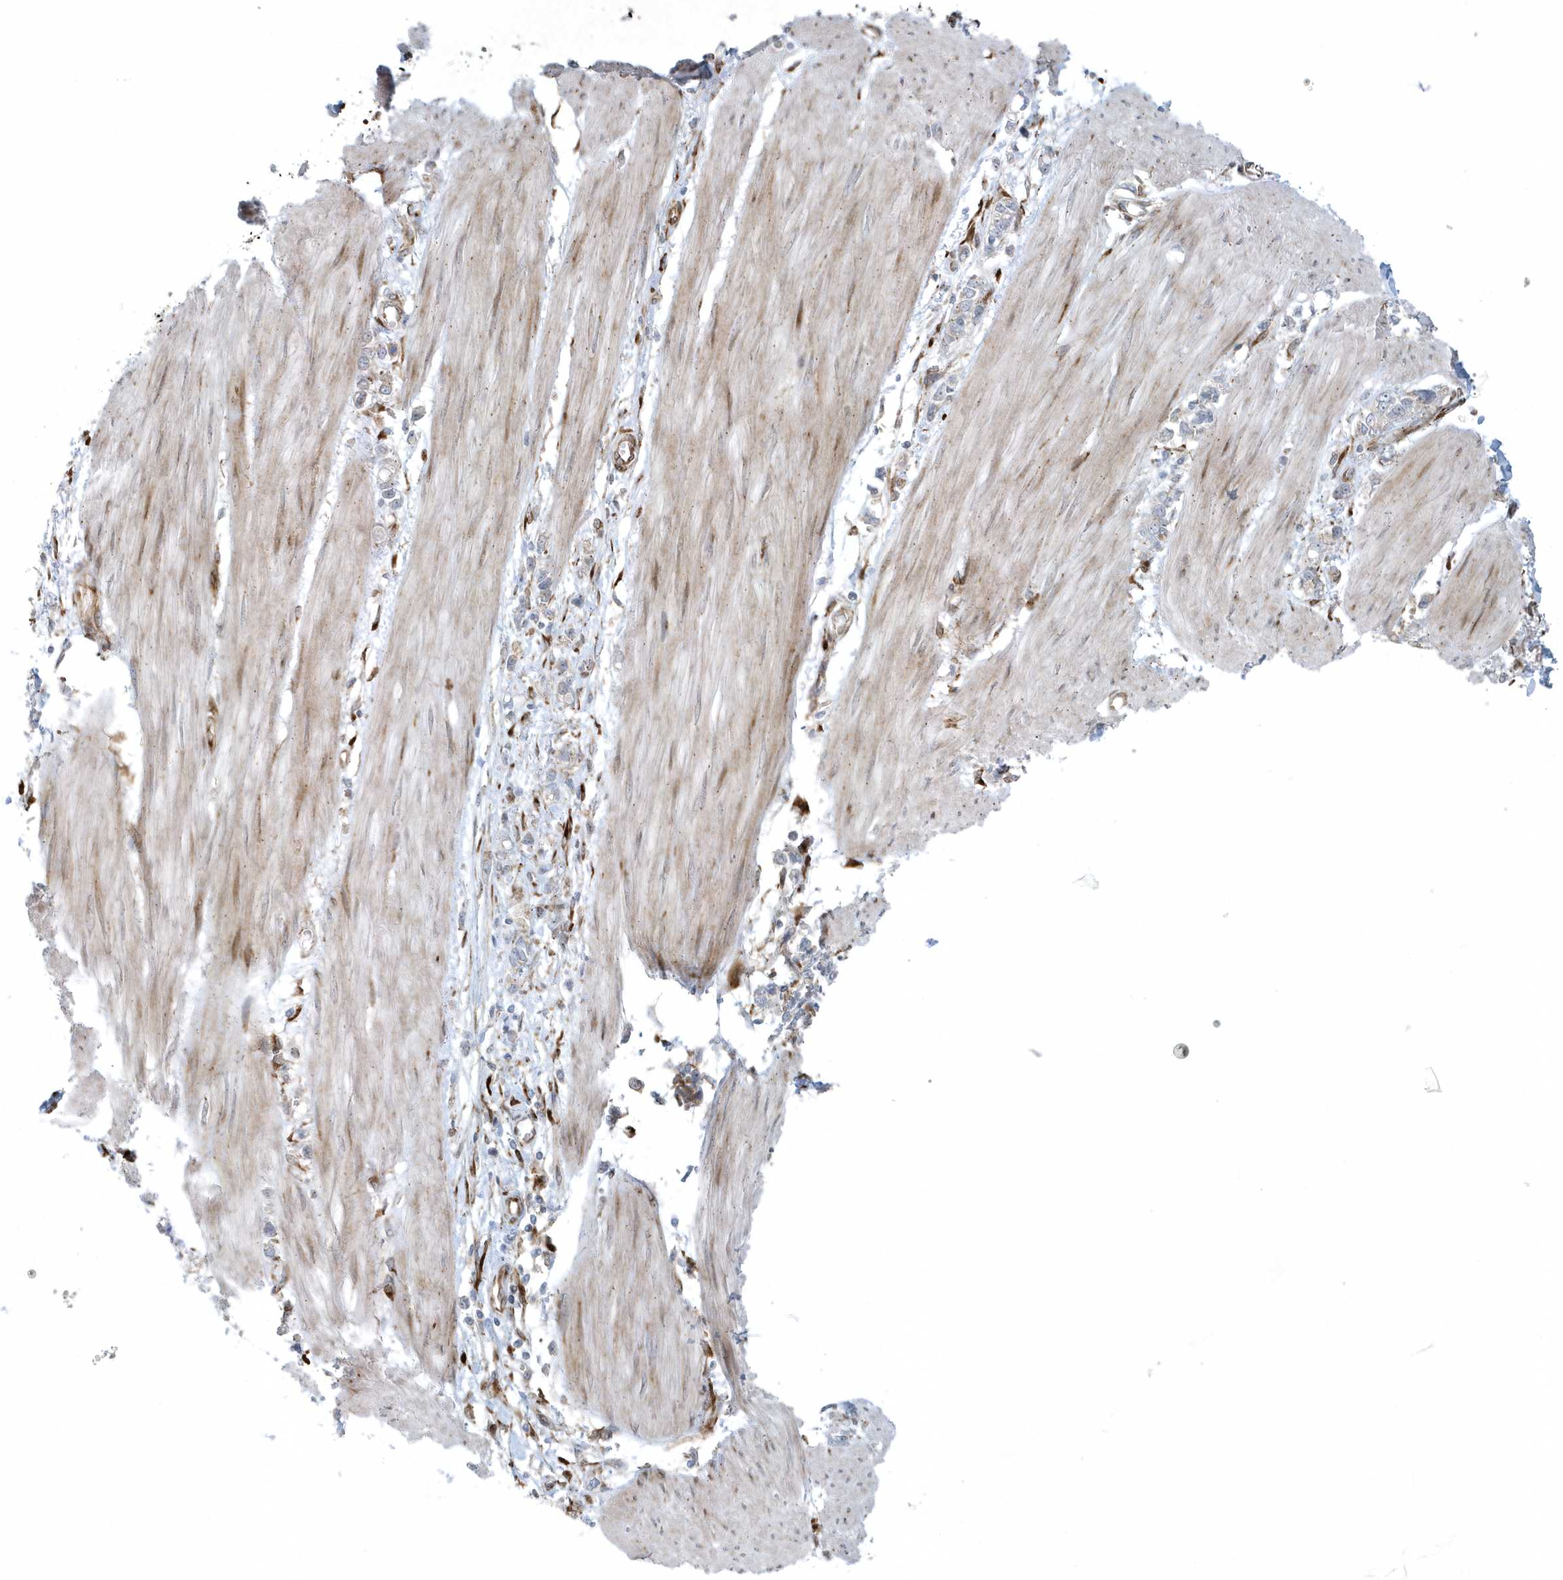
{"staining": {"intensity": "weak", "quantity": "25%-75%", "location": "cytoplasmic/membranous"}, "tissue": "stomach cancer", "cell_type": "Tumor cells", "image_type": "cancer", "snomed": [{"axis": "morphology", "description": "Adenocarcinoma, NOS"}, {"axis": "topography", "description": "Stomach"}], "caption": "This is a micrograph of immunohistochemistry (IHC) staining of adenocarcinoma (stomach), which shows weak positivity in the cytoplasmic/membranous of tumor cells.", "gene": "FAM98A", "patient": {"sex": "female", "age": 76}}